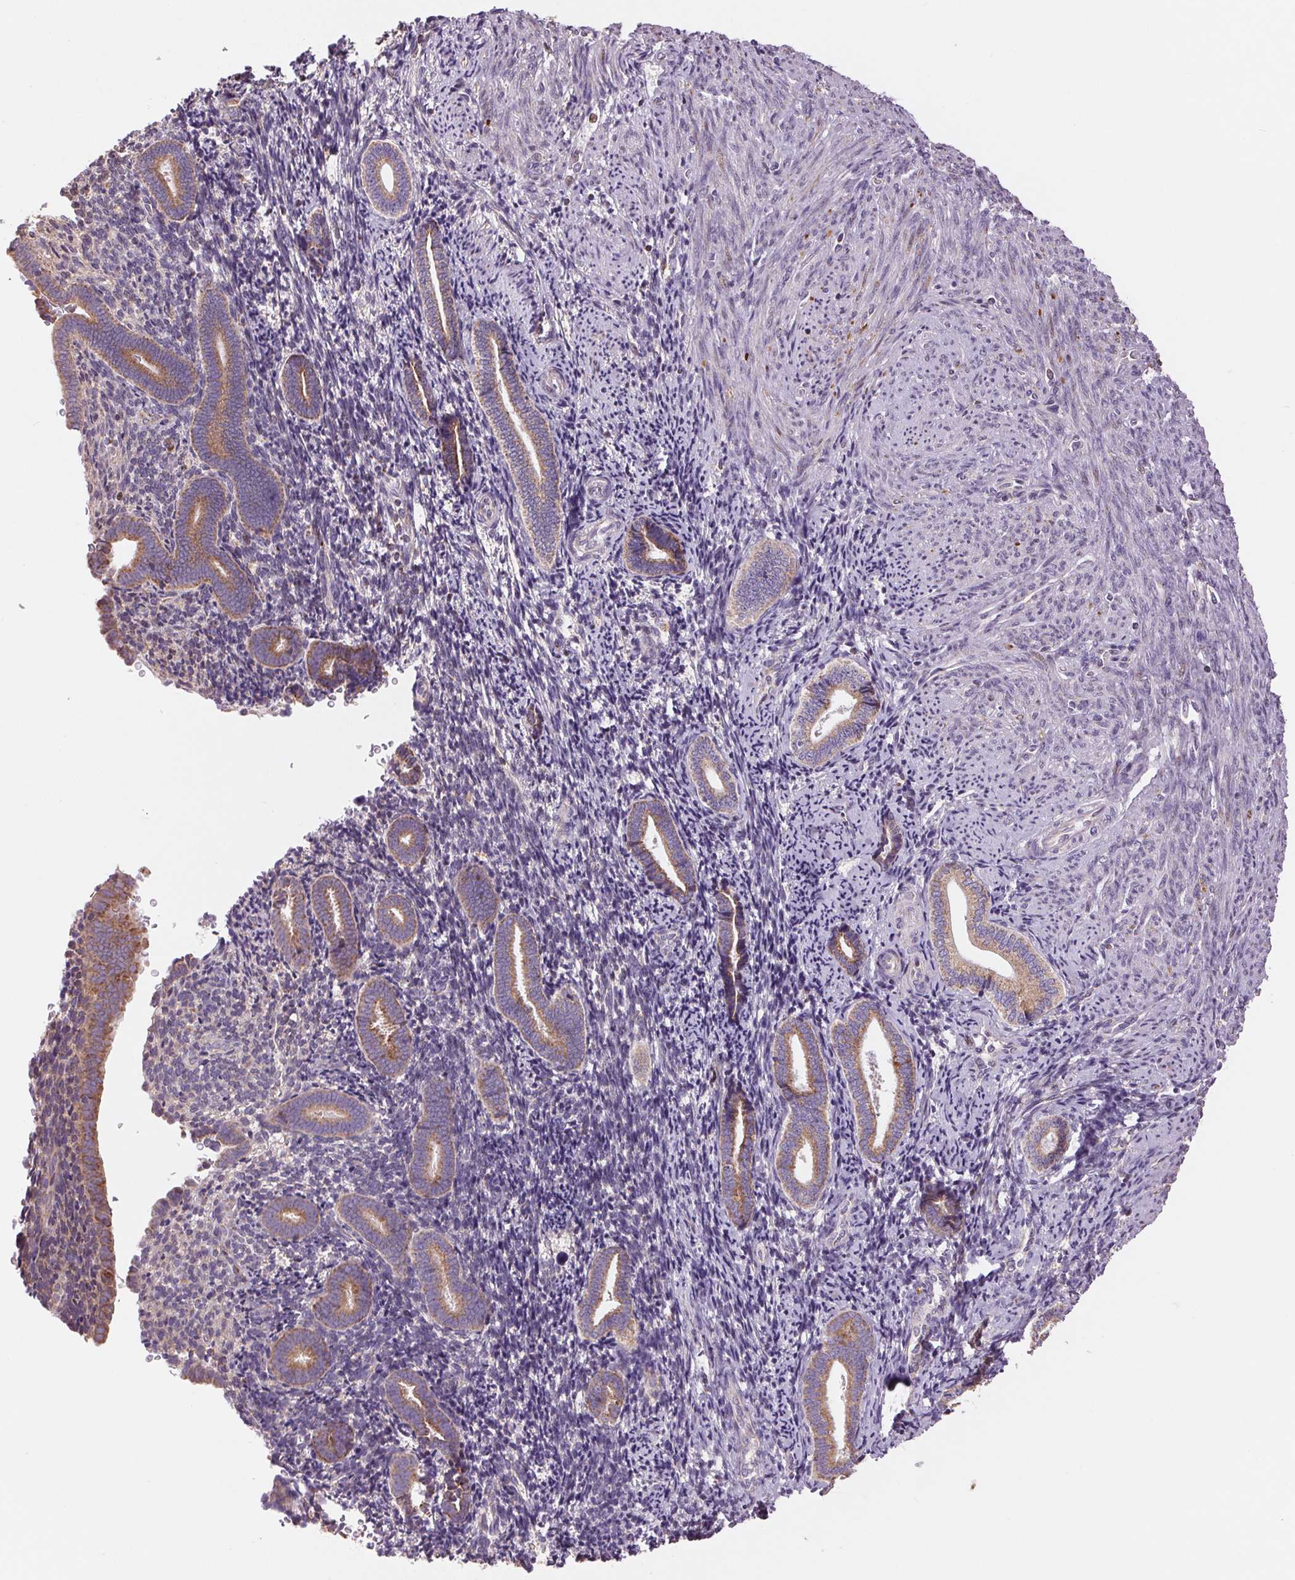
{"staining": {"intensity": "weak", "quantity": "25%-75%", "location": "cytoplasmic/membranous"}, "tissue": "endometrium", "cell_type": "Cells in endometrial stroma", "image_type": "normal", "snomed": [{"axis": "morphology", "description": "Normal tissue, NOS"}, {"axis": "topography", "description": "Endometrium"}], "caption": "Protein staining demonstrates weak cytoplasmic/membranous positivity in about 25%-75% of cells in endometrial stroma in unremarkable endometrium. (Stains: DAB (3,3'-diaminobenzidine) in brown, nuclei in blue, Microscopy: brightfield microscopy at high magnification).", "gene": "DGUOK", "patient": {"sex": "female", "age": 57}}